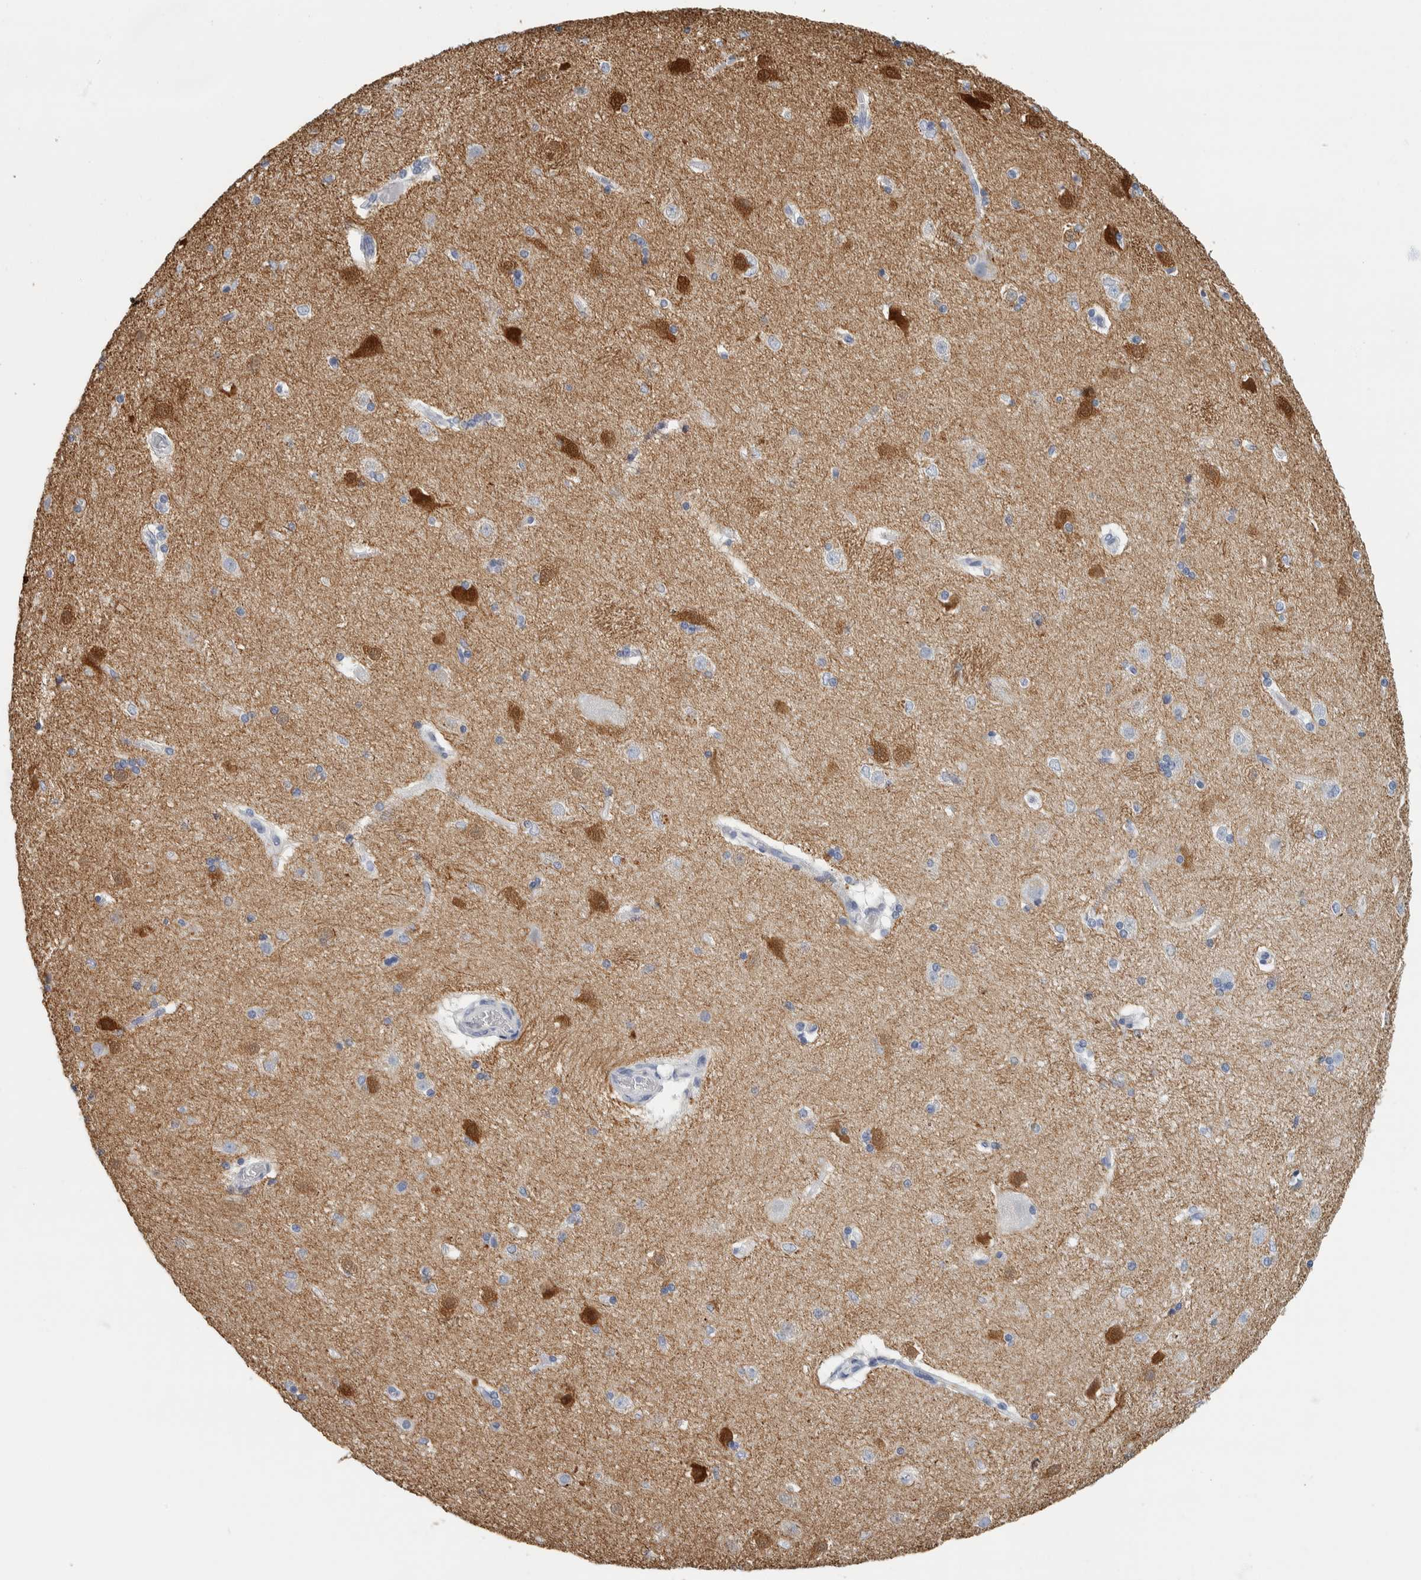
{"staining": {"intensity": "negative", "quantity": "none", "location": "none"}, "tissue": "caudate", "cell_type": "Glial cells", "image_type": "normal", "snomed": [{"axis": "morphology", "description": "Normal tissue, NOS"}, {"axis": "topography", "description": "Lateral ventricle wall"}], "caption": "Unremarkable caudate was stained to show a protein in brown. There is no significant expression in glial cells.", "gene": "NEFM", "patient": {"sex": "female", "age": 19}}